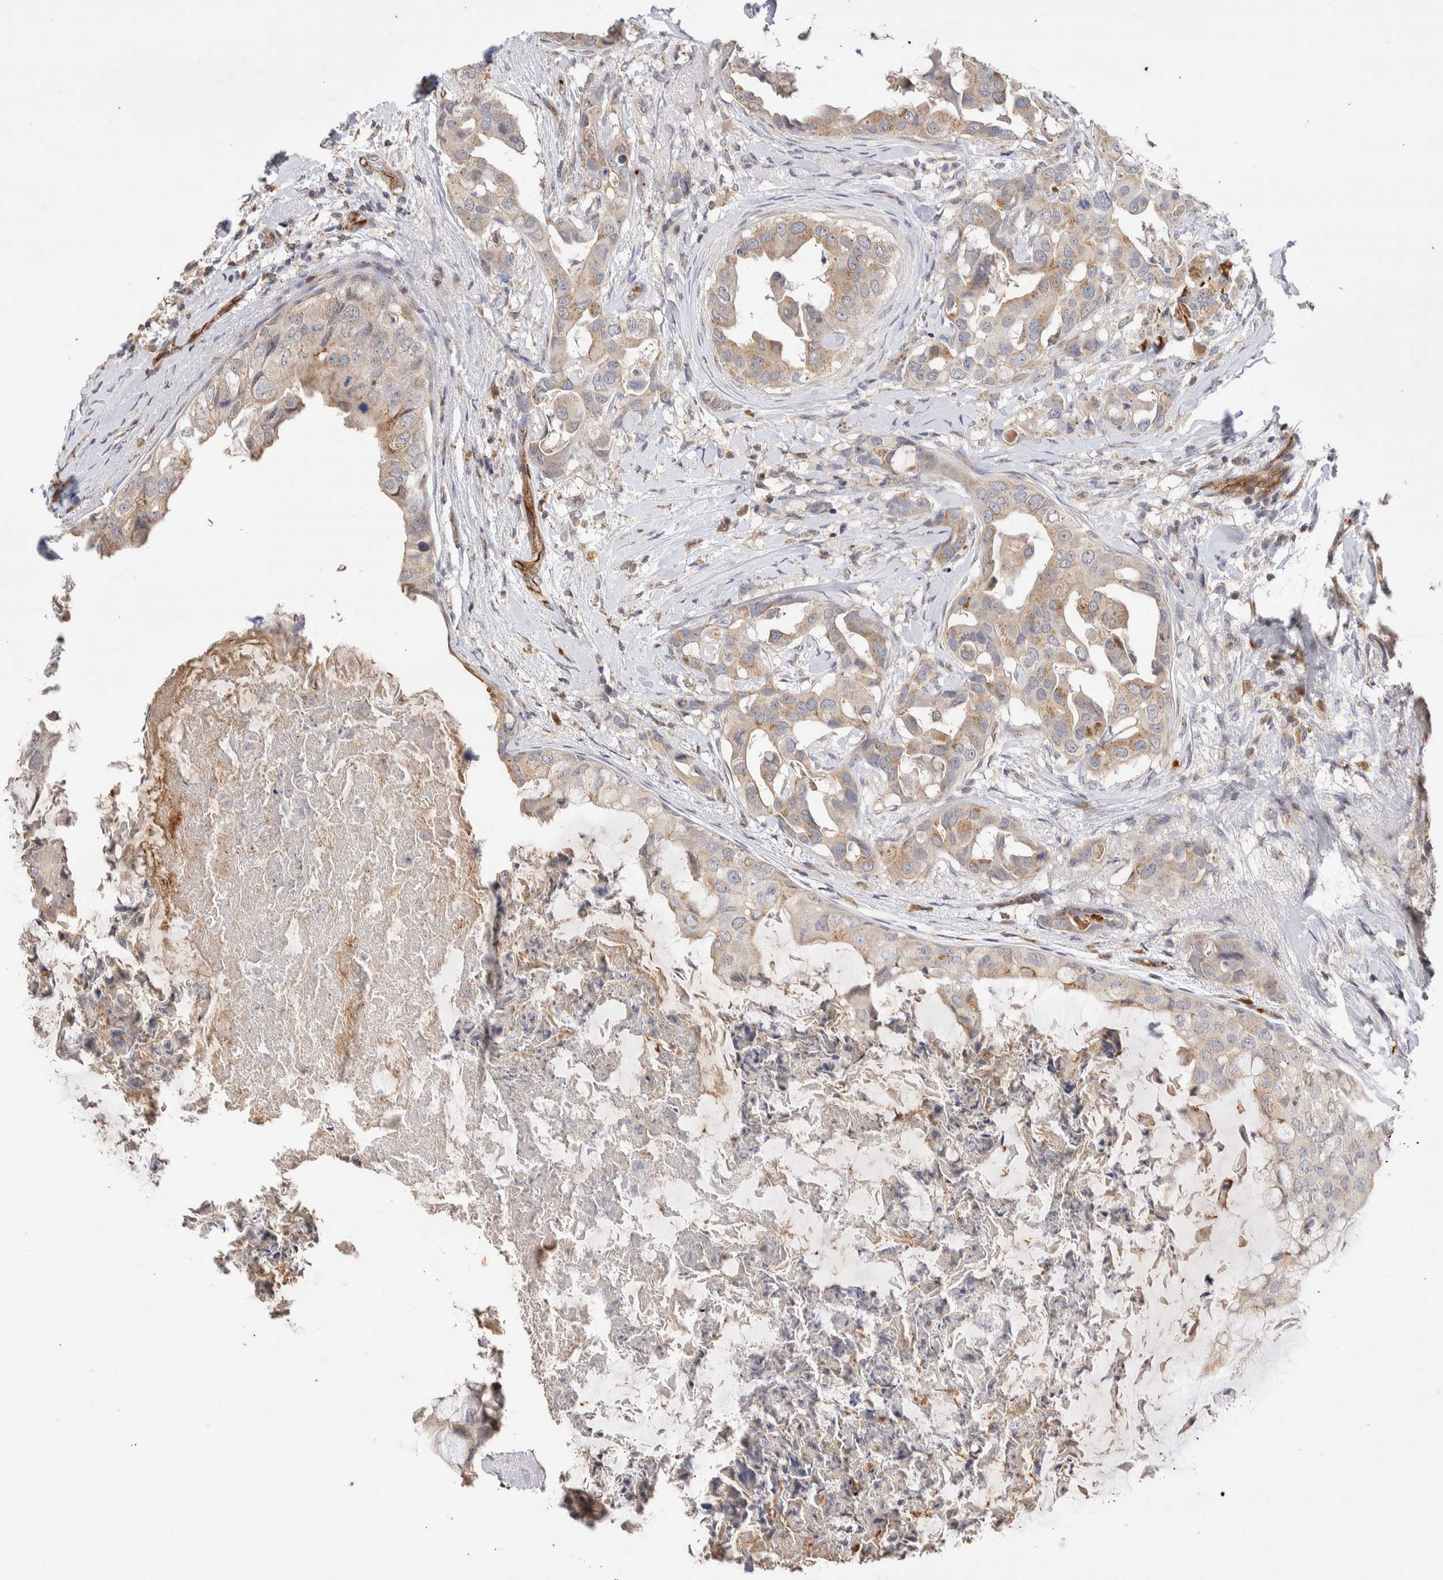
{"staining": {"intensity": "moderate", "quantity": ">75%", "location": "cytoplasmic/membranous"}, "tissue": "breast cancer", "cell_type": "Tumor cells", "image_type": "cancer", "snomed": [{"axis": "morphology", "description": "Duct carcinoma"}, {"axis": "topography", "description": "Breast"}], "caption": "Tumor cells show medium levels of moderate cytoplasmic/membranous staining in approximately >75% of cells in breast cancer (infiltrating ductal carcinoma).", "gene": "NSMAF", "patient": {"sex": "female", "age": 40}}